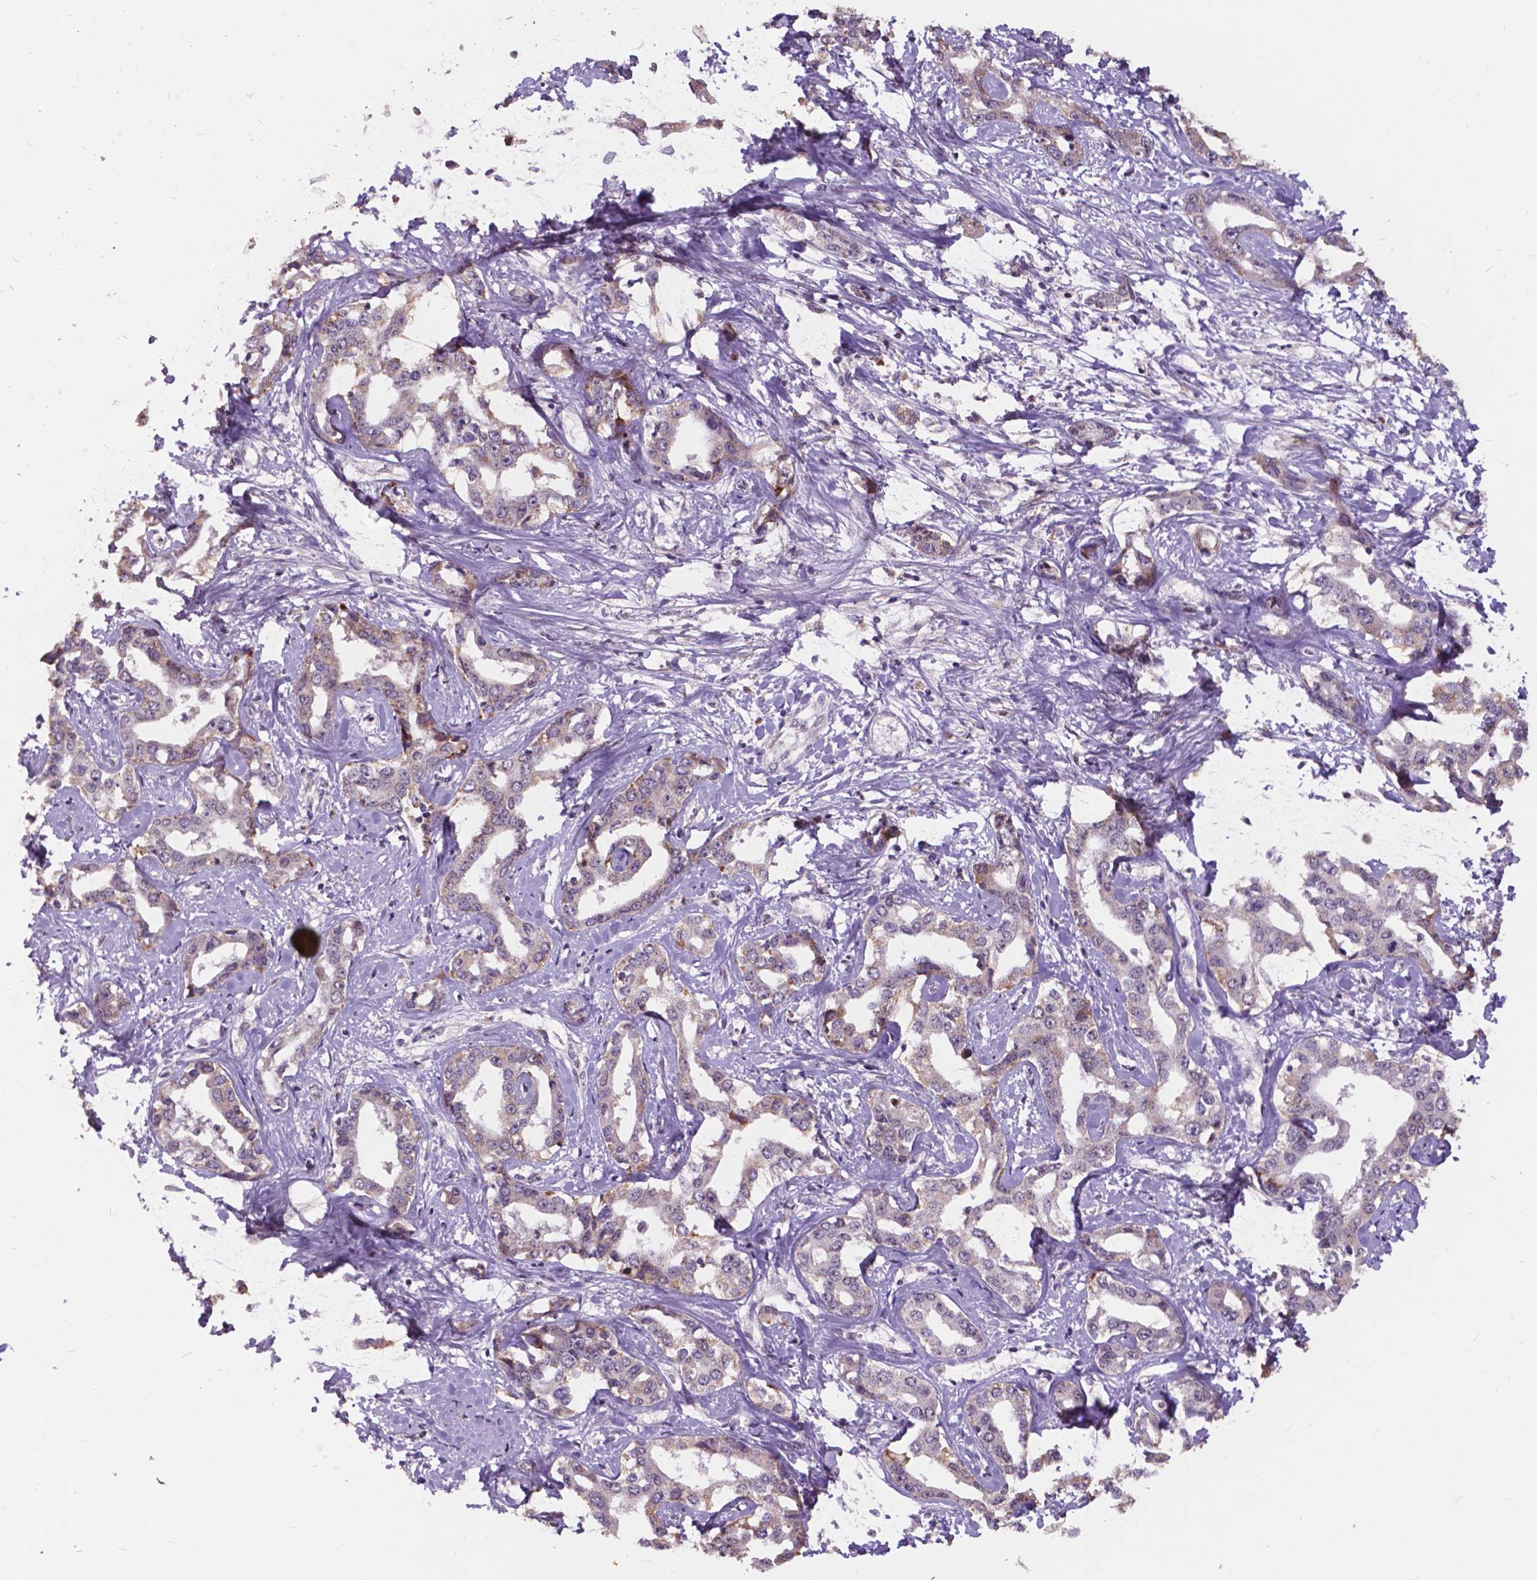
{"staining": {"intensity": "weak", "quantity": "<25%", "location": "cytoplasmic/membranous"}, "tissue": "liver cancer", "cell_type": "Tumor cells", "image_type": "cancer", "snomed": [{"axis": "morphology", "description": "Cholangiocarcinoma"}, {"axis": "topography", "description": "Liver"}], "caption": "IHC histopathology image of liver cholangiocarcinoma stained for a protein (brown), which exhibits no staining in tumor cells.", "gene": "MSH2", "patient": {"sex": "male", "age": 59}}